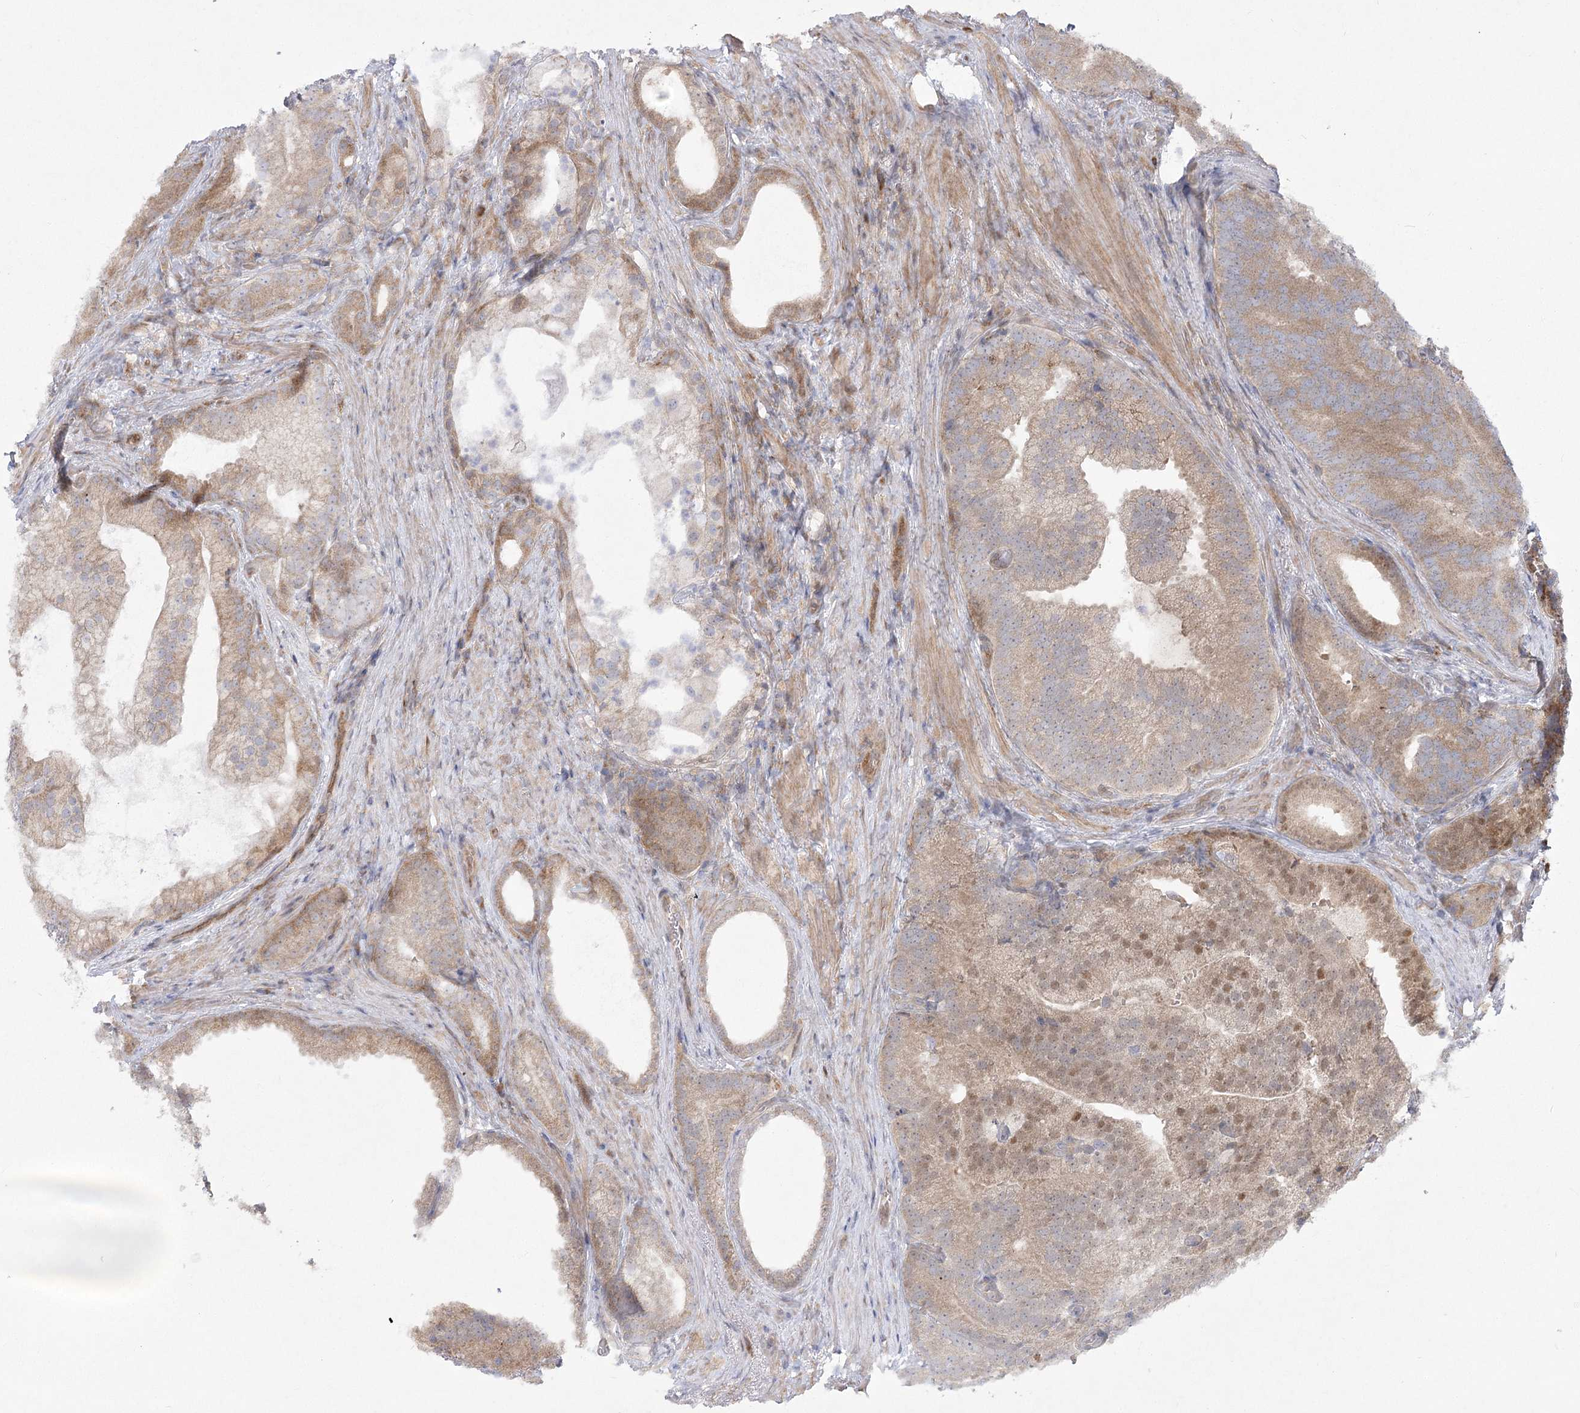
{"staining": {"intensity": "moderate", "quantity": ">75%", "location": "cytoplasmic/membranous"}, "tissue": "prostate cancer", "cell_type": "Tumor cells", "image_type": "cancer", "snomed": [{"axis": "morphology", "description": "Adenocarcinoma, Low grade"}, {"axis": "topography", "description": "Prostate"}], "caption": "A high-resolution histopathology image shows immunohistochemistry (IHC) staining of prostate cancer (adenocarcinoma (low-grade)), which demonstrates moderate cytoplasmic/membranous expression in approximately >75% of tumor cells. The staining was performed using DAB (3,3'-diaminobenzidine), with brown indicating positive protein expression. Nuclei are stained blue with hematoxylin.", "gene": "CAMTA1", "patient": {"sex": "male", "age": 71}}